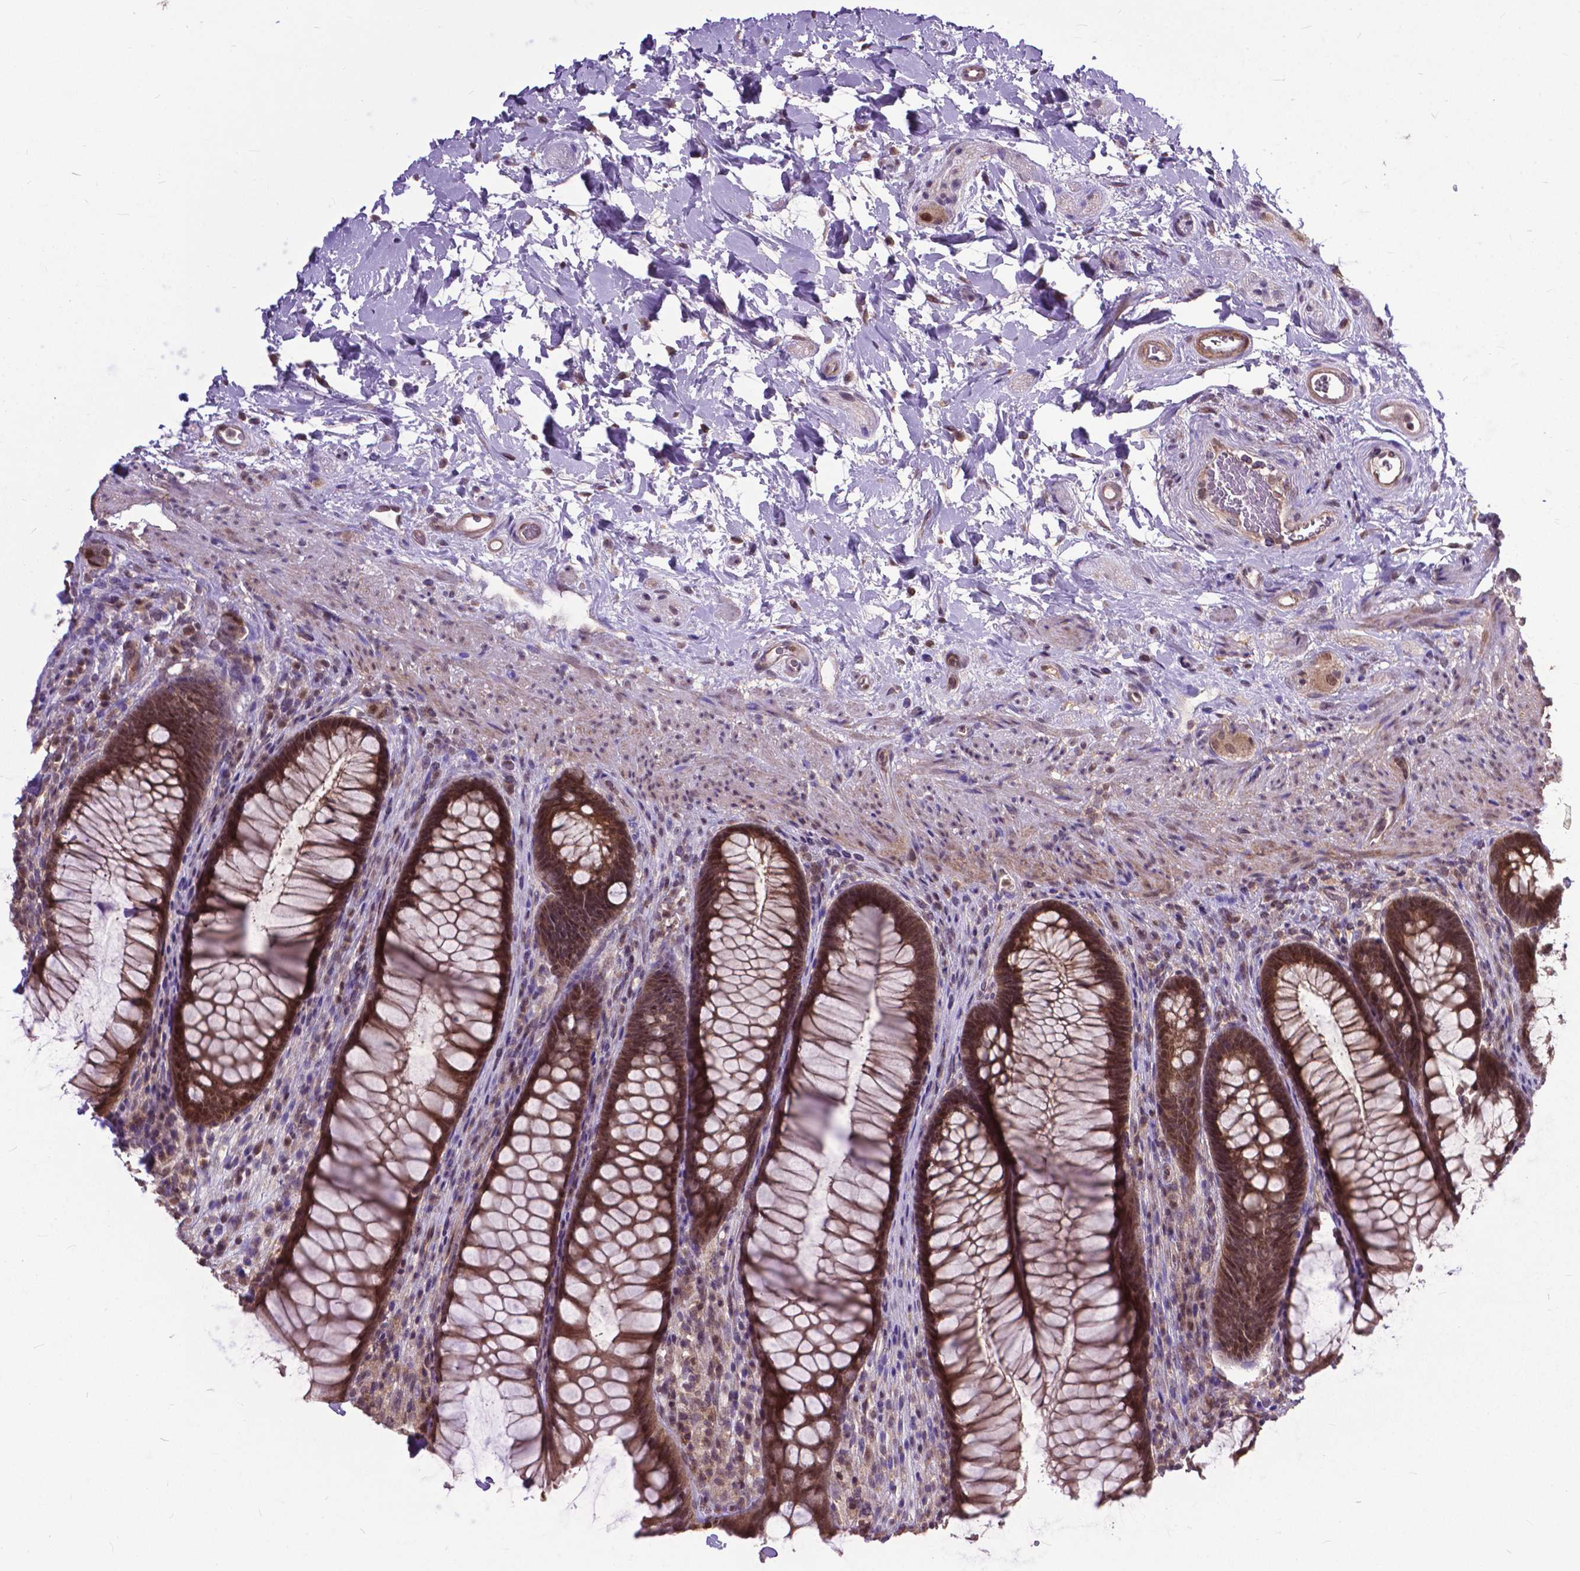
{"staining": {"intensity": "moderate", "quantity": ">75%", "location": "cytoplasmic/membranous,nuclear"}, "tissue": "rectum", "cell_type": "Glandular cells", "image_type": "normal", "snomed": [{"axis": "morphology", "description": "Normal tissue, NOS"}, {"axis": "topography", "description": "Smooth muscle"}, {"axis": "topography", "description": "Rectum"}], "caption": "Immunohistochemistry image of normal rectum: human rectum stained using immunohistochemistry shows medium levels of moderate protein expression localized specifically in the cytoplasmic/membranous,nuclear of glandular cells, appearing as a cytoplasmic/membranous,nuclear brown color.", "gene": "OTUB1", "patient": {"sex": "male", "age": 53}}